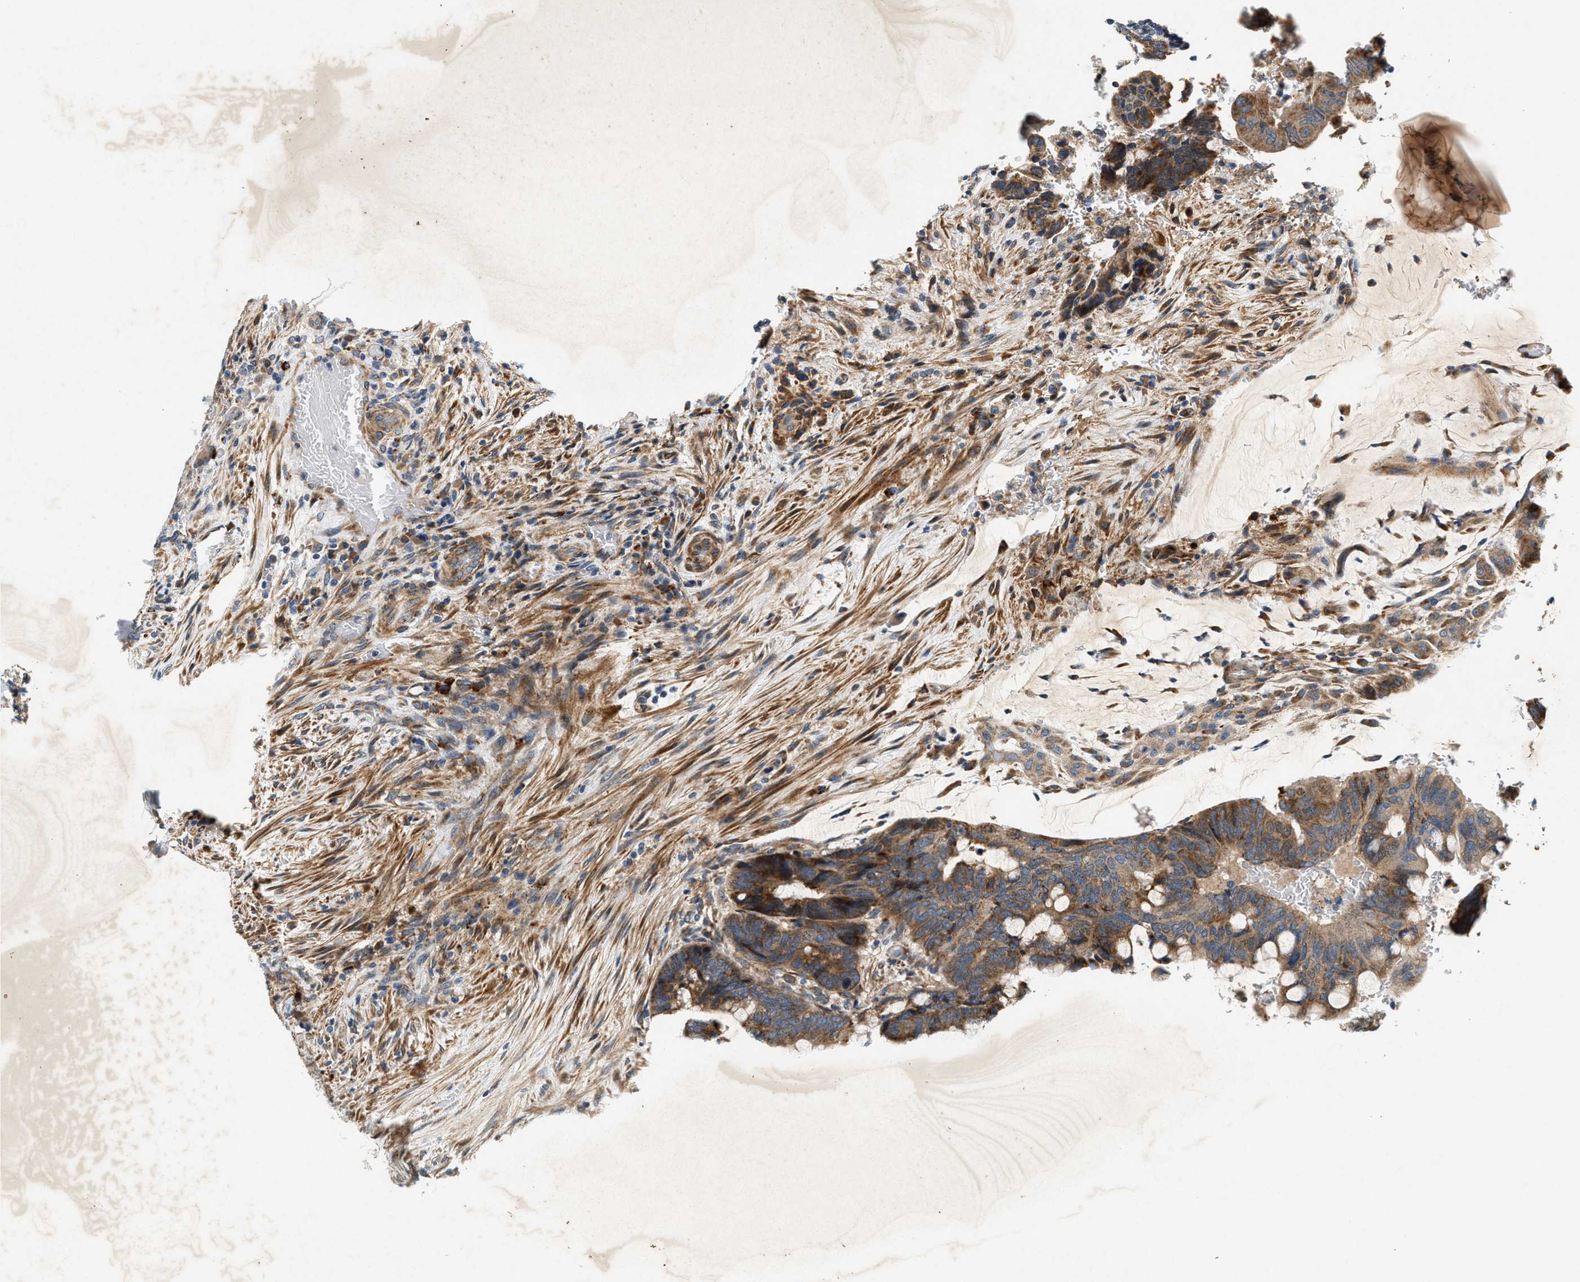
{"staining": {"intensity": "moderate", "quantity": ">75%", "location": "cytoplasmic/membranous"}, "tissue": "colorectal cancer", "cell_type": "Tumor cells", "image_type": "cancer", "snomed": [{"axis": "morphology", "description": "Normal tissue, NOS"}, {"axis": "morphology", "description": "Adenocarcinoma, NOS"}, {"axis": "topography", "description": "Rectum"}, {"axis": "topography", "description": "Peripheral nerve tissue"}], "caption": "Protein expression analysis of colorectal cancer reveals moderate cytoplasmic/membranous expression in about >75% of tumor cells. The staining is performed using DAB brown chromogen to label protein expression. The nuclei are counter-stained blue using hematoxylin.", "gene": "DUSP10", "patient": {"sex": "male", "age": 92}}